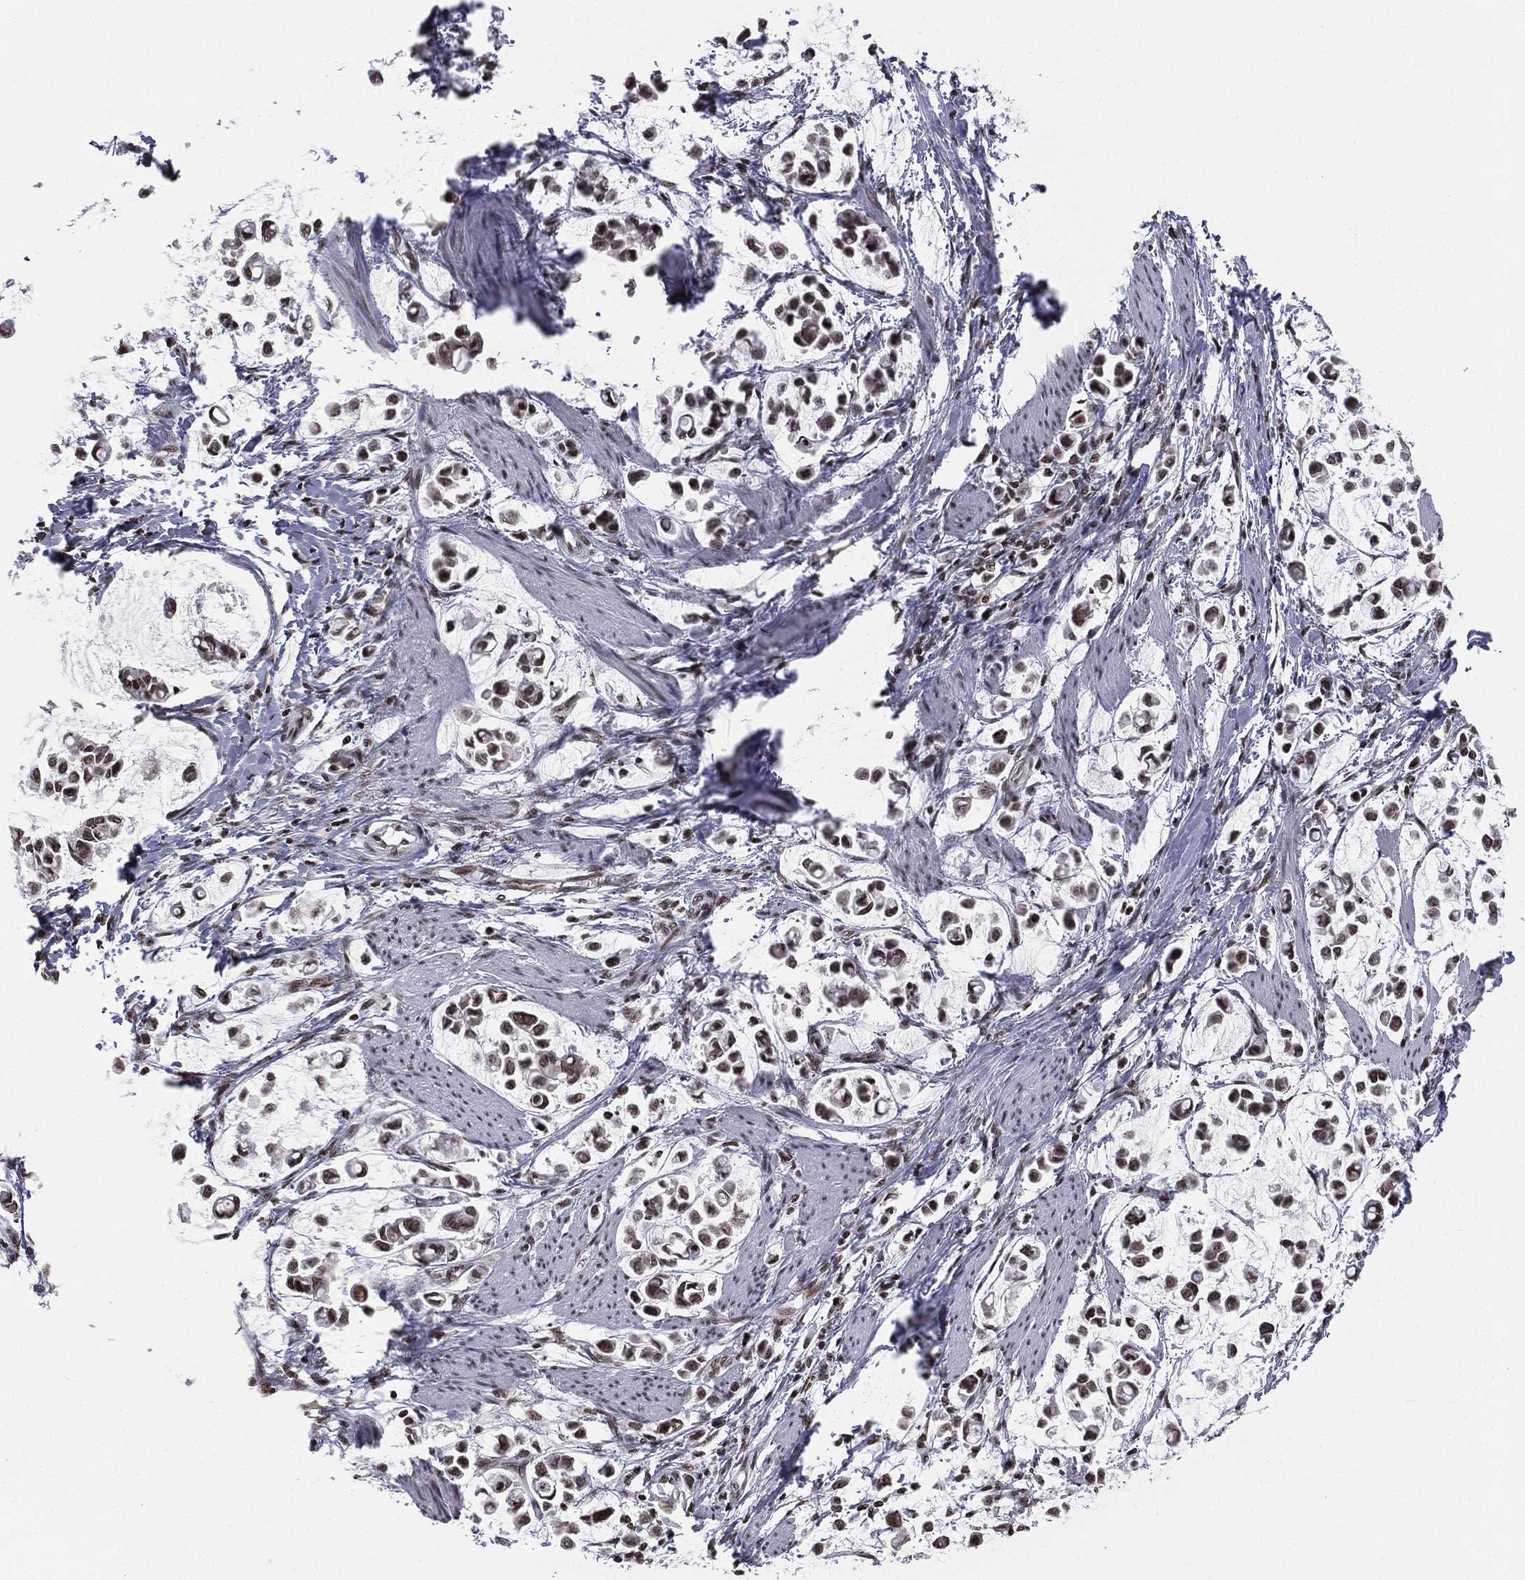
{"staining": {"intensity": "moderate", "quantity": ">75%", "location": "nuclear"}, "tissue": "stomach cancer", "cell_type": "Tumor cells", "image_type": "cancer", "snomed": [{"axis": "morphology", "description": "Adenocarcinoma, NOS"}, {"axis": "topography", "description": "Stomach"}], "caption": "Immunohistochemical staining of adenocarcinoma (stomach) demonstrates moderate nuclear protein expression in about >75% of tumor cells.", "gene": "RFX7", "patient": {"sex": "male", "age": 82}}